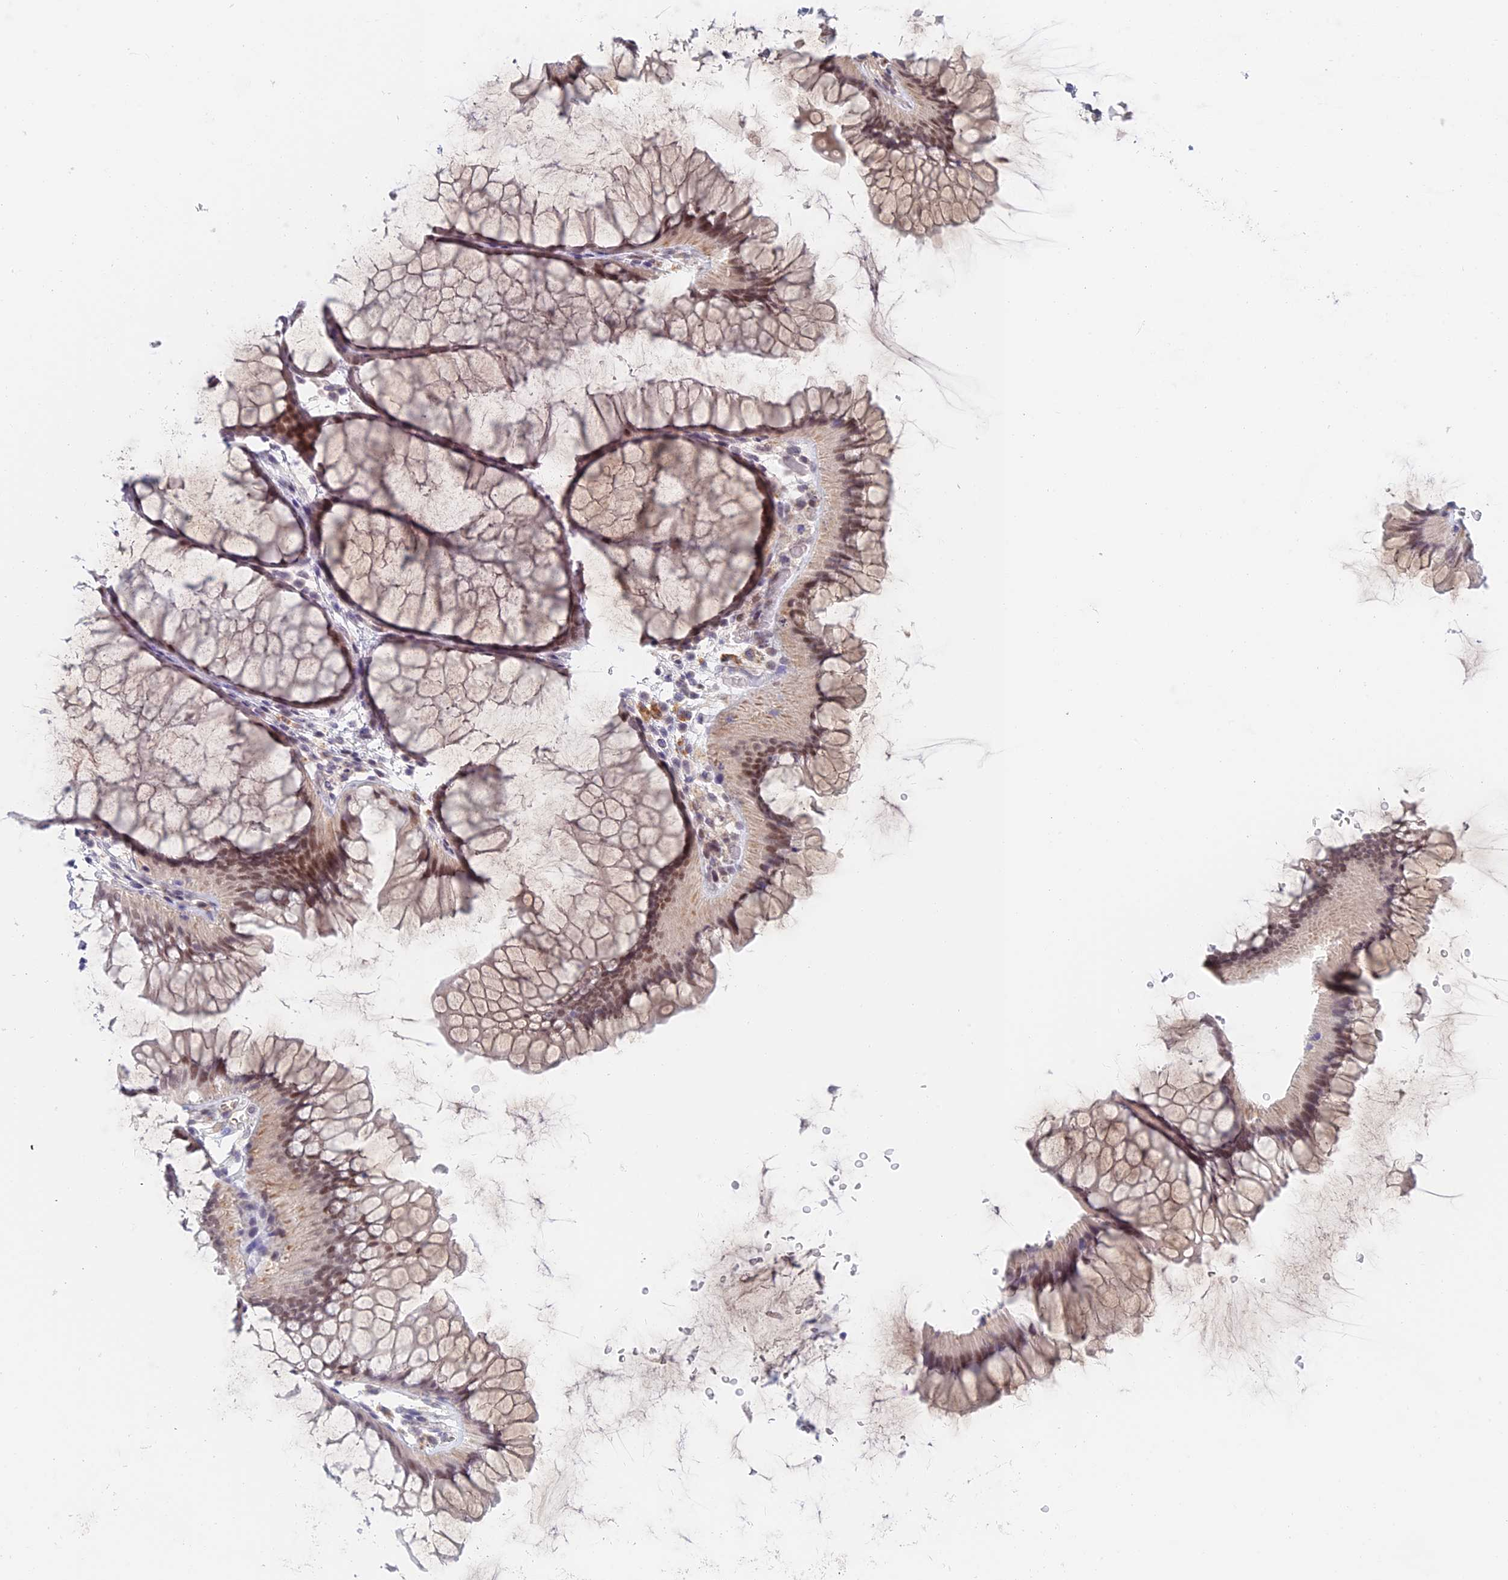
{"staining": {"intensity": "negative", "quantity": "none", "location": "none"}, "tissue": "colon", "cell_type": "Endothelial cells", "image_type": "normal", "snomed": [{"axis": "morphology", "description": "Normal tissue, NOS"}, {"axis": "topography", "description": "Colon"}], "caption": "This is an immunohistochemistry photomicrograph of benign human colon. There is no staining in endothelial cells.", "gene": "ZUP1", "patient": {"sex": "female", "age": 82}}